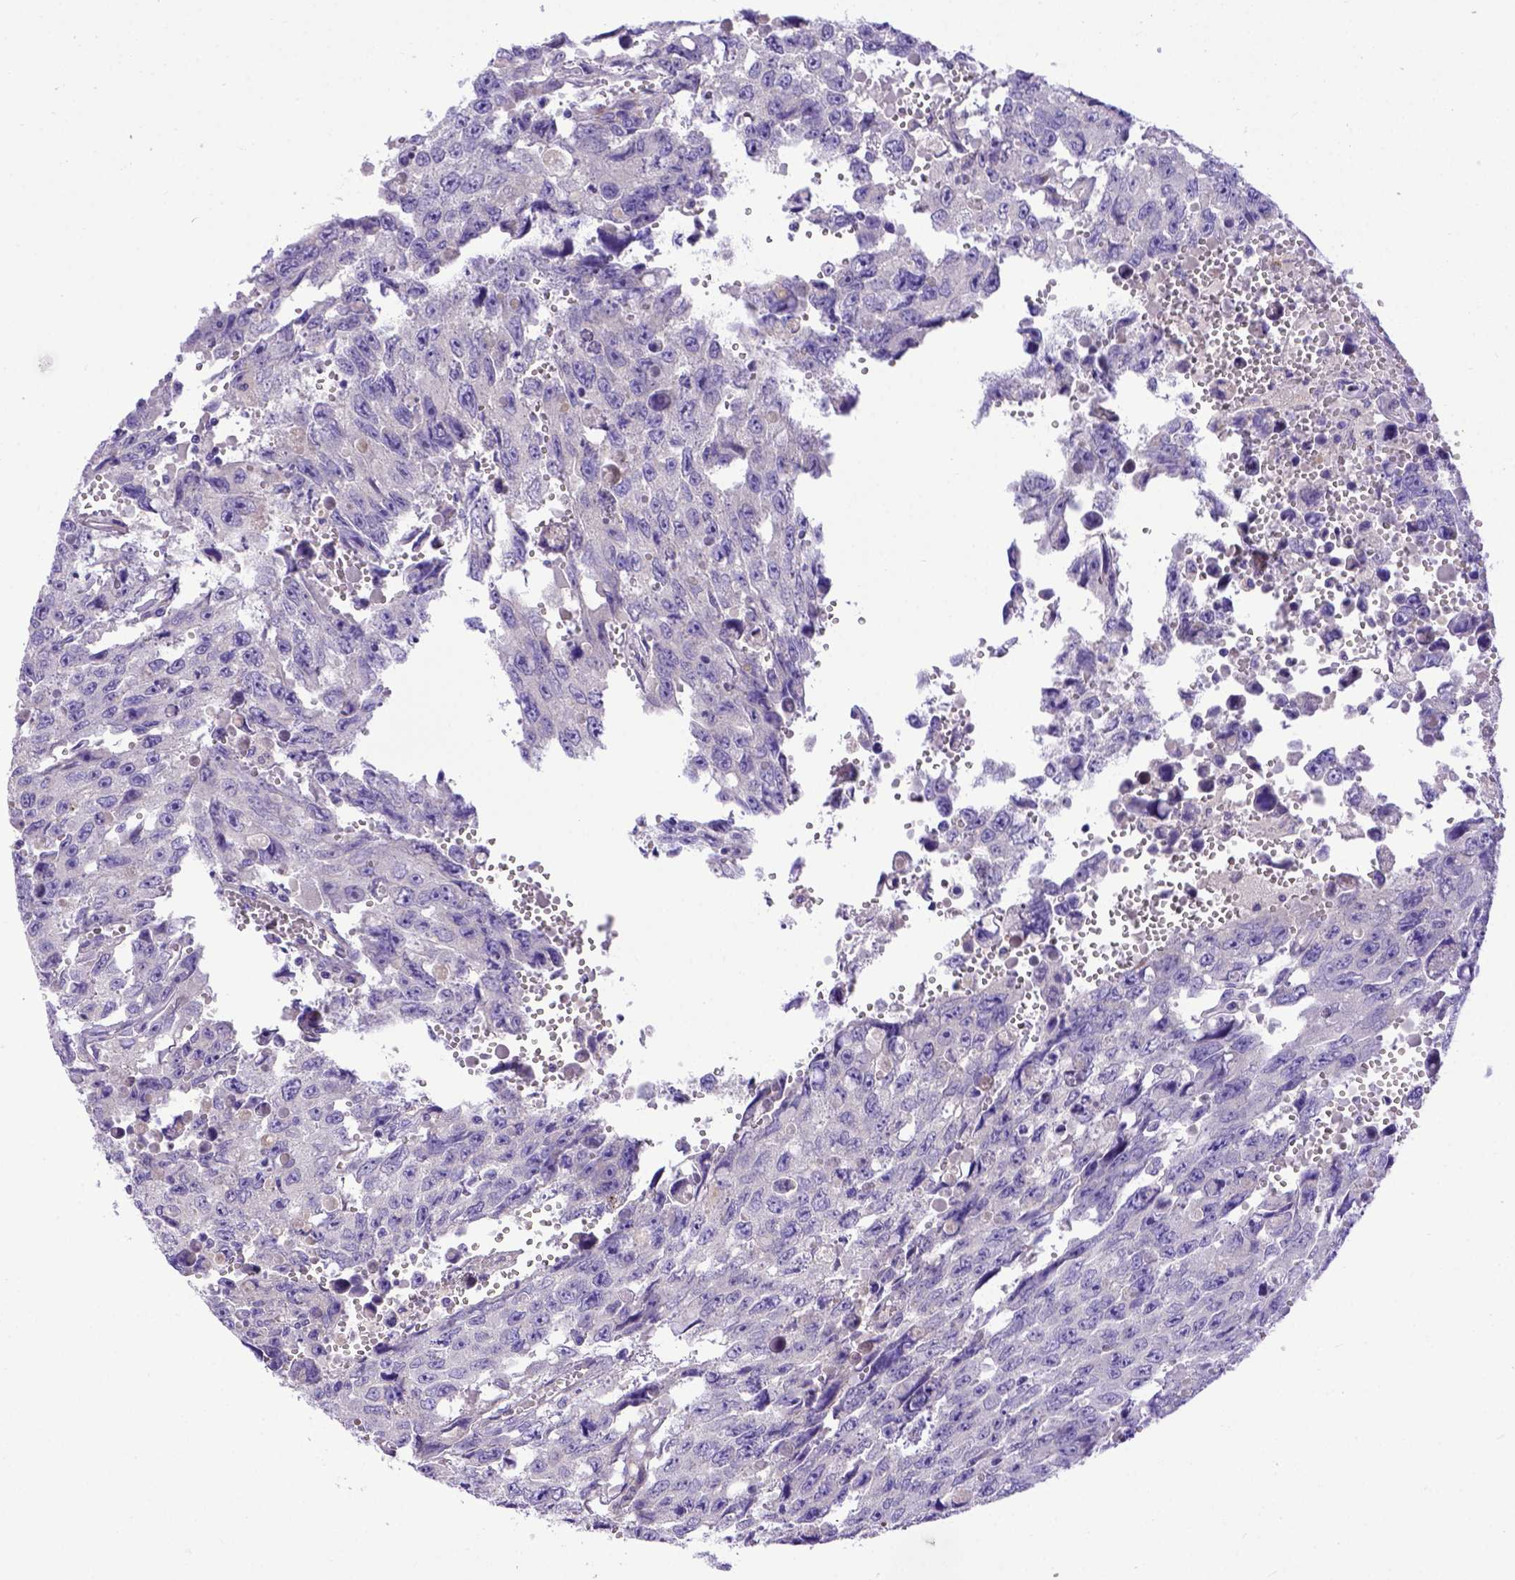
{"staining": {"intensity": "negative", "quantity": "none", "location": "none"}, "tissue": "testis cancer", "cell_type": "Tumor cells", "image_type": "cancer", "snomed": [{"axis": "morphology", "description": "Seminoma, NOS"}, {"axis": "topography", "description": "Testis"}], "caption": "High magnification brightfield microscopy of testis seminoma stained with DAB (brown) and counterstained with hematoxylin (blue): tumor cells show no significant positivity.", "gene": "CFAP300", "patient": {"sex": "male", "age": 26}}